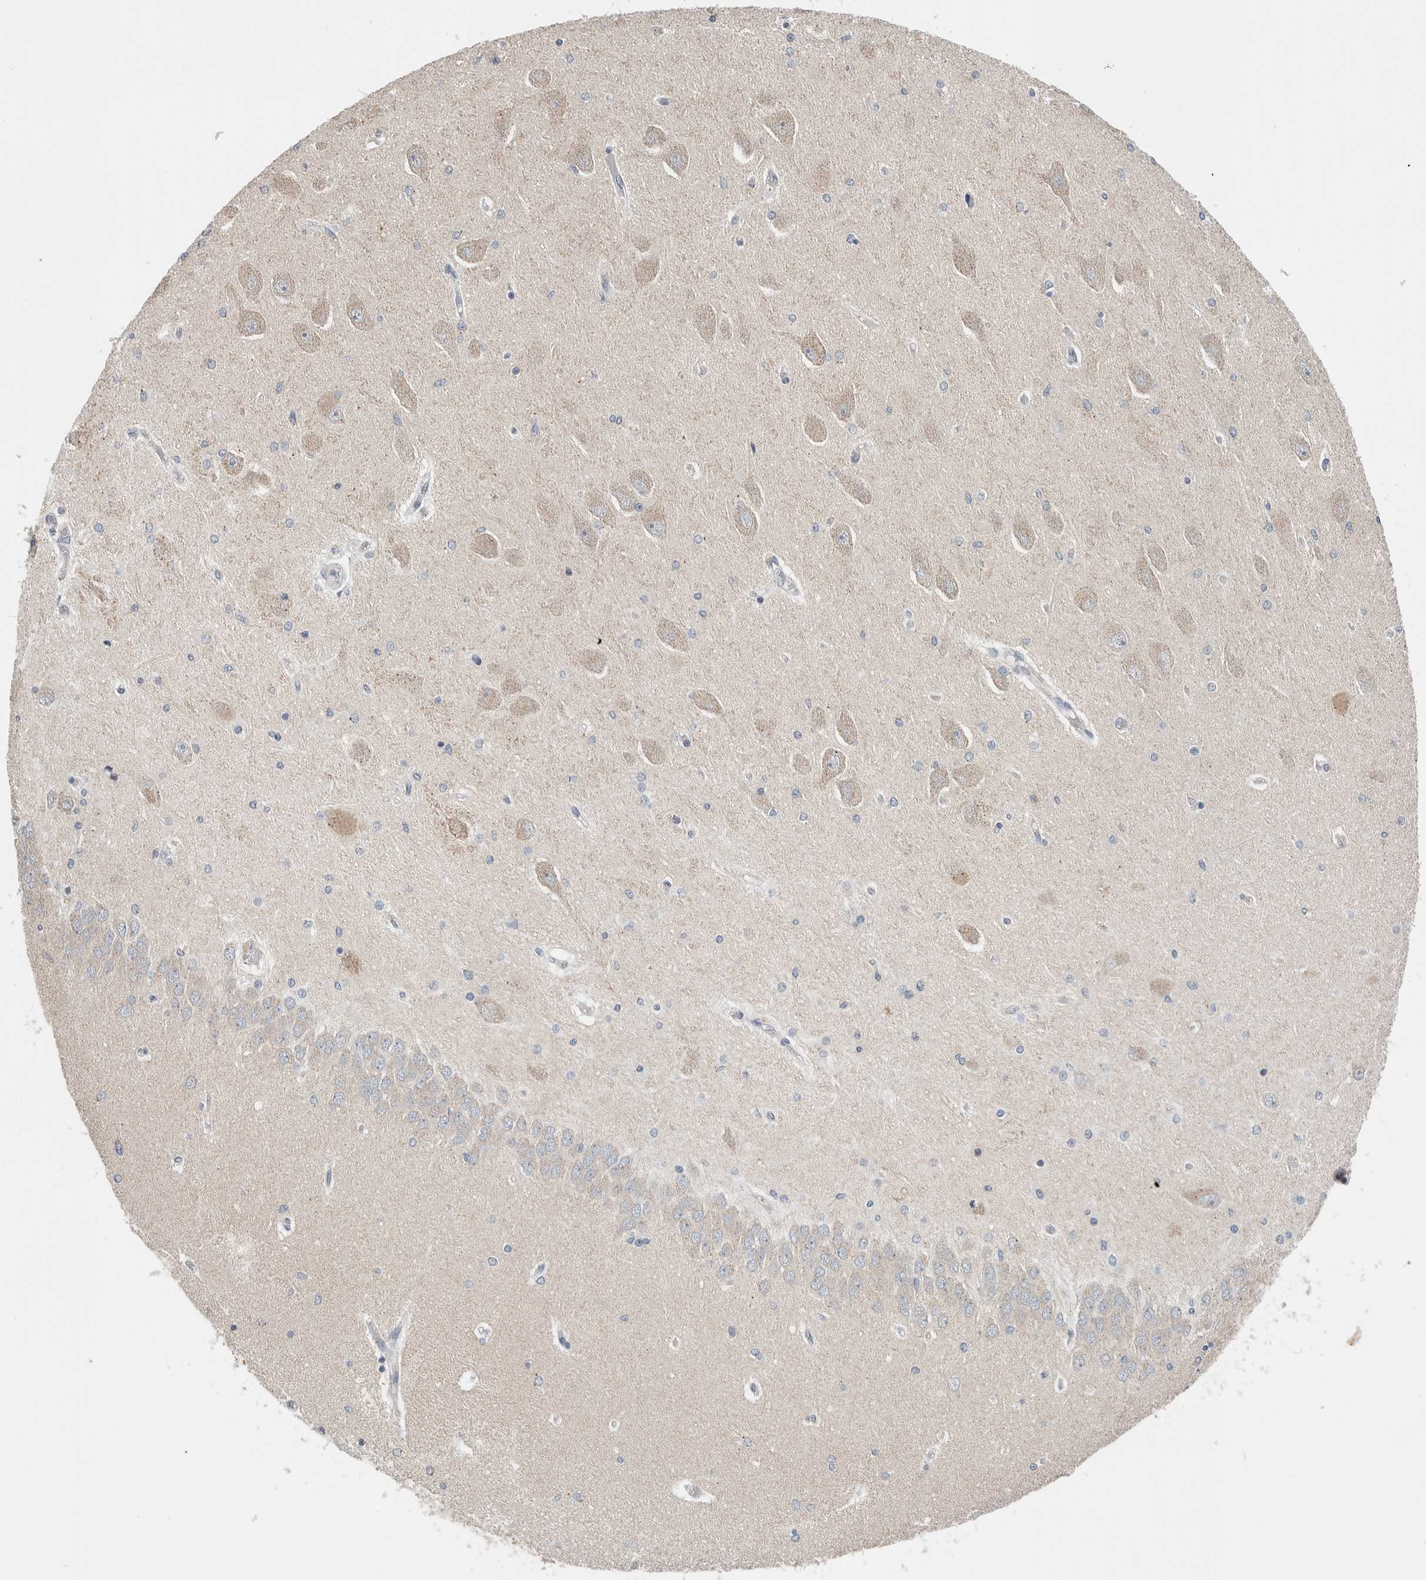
{"staining": {"intensity": "negative", "quantity": "none", "location": "none"}, "tissue": "hippocampus", "cell_type": "Glial cells", "image_type": "normal", "snomed": [{"axis": "morphology", "description": "Normal tissue, NOS"}, {"axis": "topography", "description": "Hippocampus"}], "caption": "Immunohistochemistry histopathology image of benign human hippocampus stained for a protein (brown), which demonstrates no staining in glial cells.", "gene": "SCN2A", "patient": {"sex": "female", "age": 54}}